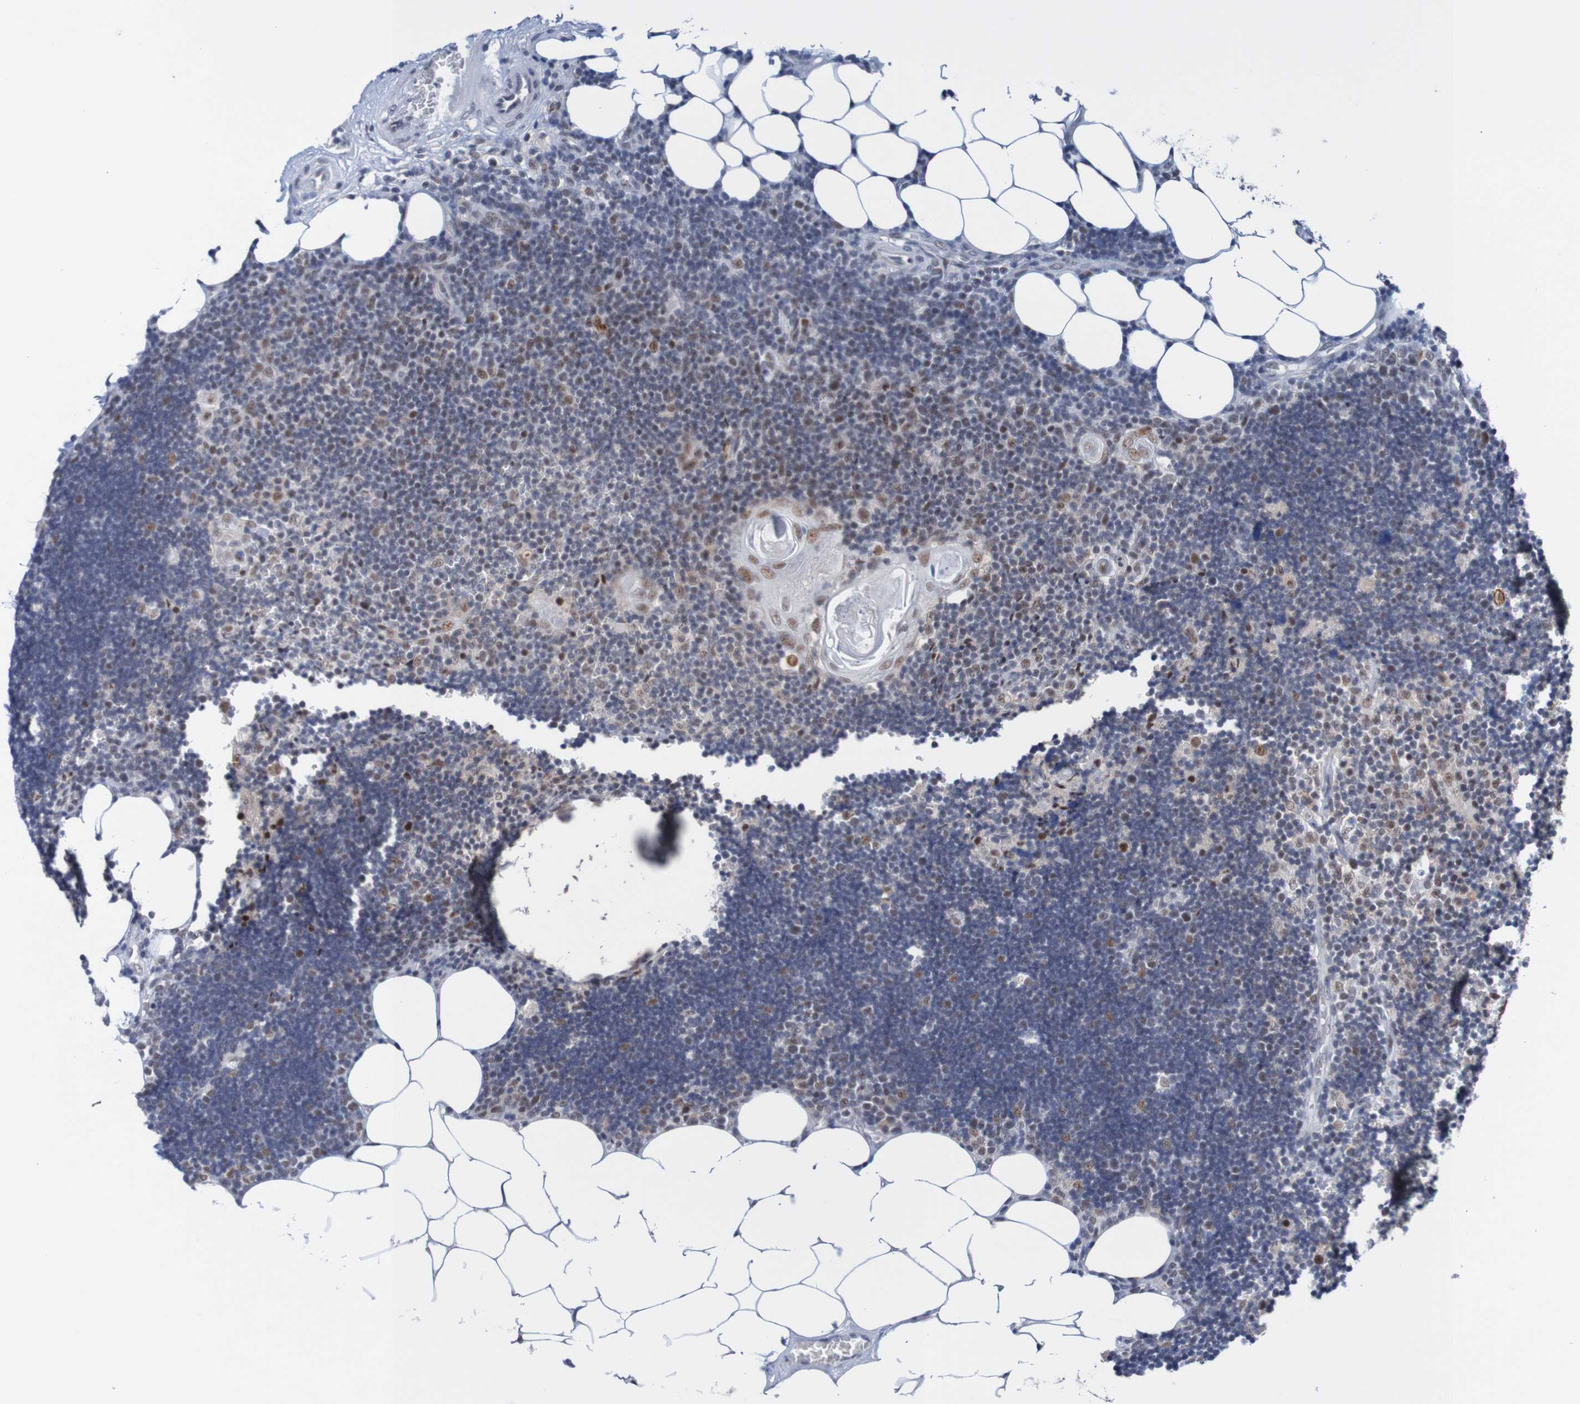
{"staining": {"intensity": "moderate", "quantity": "25%-75%", "location": "nuclear"}, "tissue": "lymph node", "cell_type": "Germinal center cells", "image_type": "normal", "snomed": [{"axis": "morphology", "description": "Normal tissue, NOS"}, {"axis": "topography", "description": "Lymph node"}], "caption": "Immunohistochemistry photomicrograph of unremarkable lymph node: human lymph node stained using immunohistochemistry shows medium levels of moderate protein expression localized specifically in the nuclear of germinal center cells, appearing as a nuclear brown color.", "gene": "CDC5L", "patient": {"sex": "male", "age": 33}}